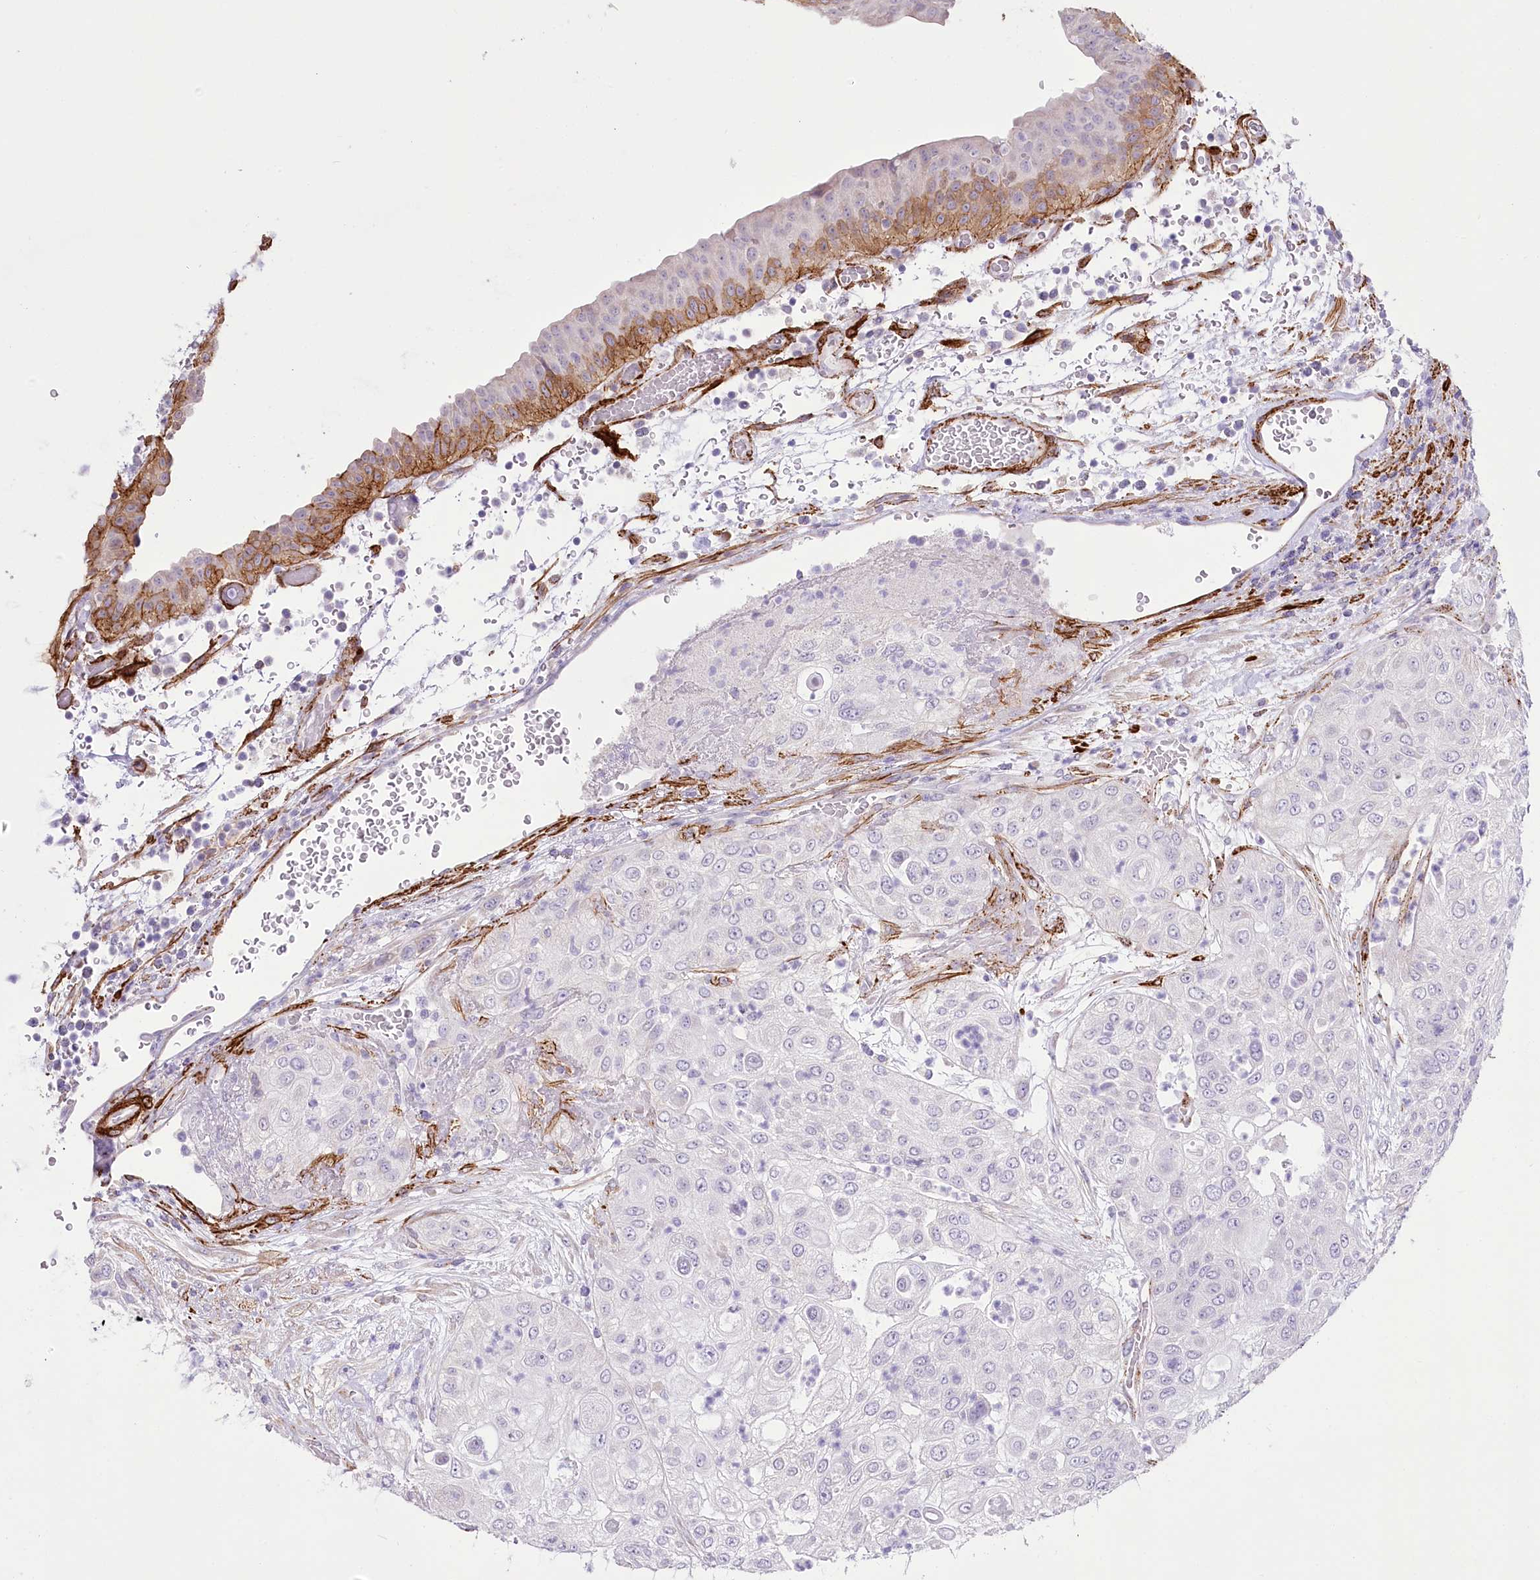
{"staining": {"intensity": "negative", "quantity": "none", "location": "none"}, "tissue": "urothelial cancer", "cell_type": "Tumor cells", "image_type": "cancer", "snomed": [{"axis": "morphology", "description": "Urothelial carcinoma, High grade"}, {"axis": "topography", "description": "Urinary bladder"}], "caption": "IHC photomicrograph of urothelial carcinoma (high-grade) stained for a protein (brown), which shows no positivity in tumor cells.", "gene": "SYNPO2", "patient": {"sex": "female", "age": 79}}